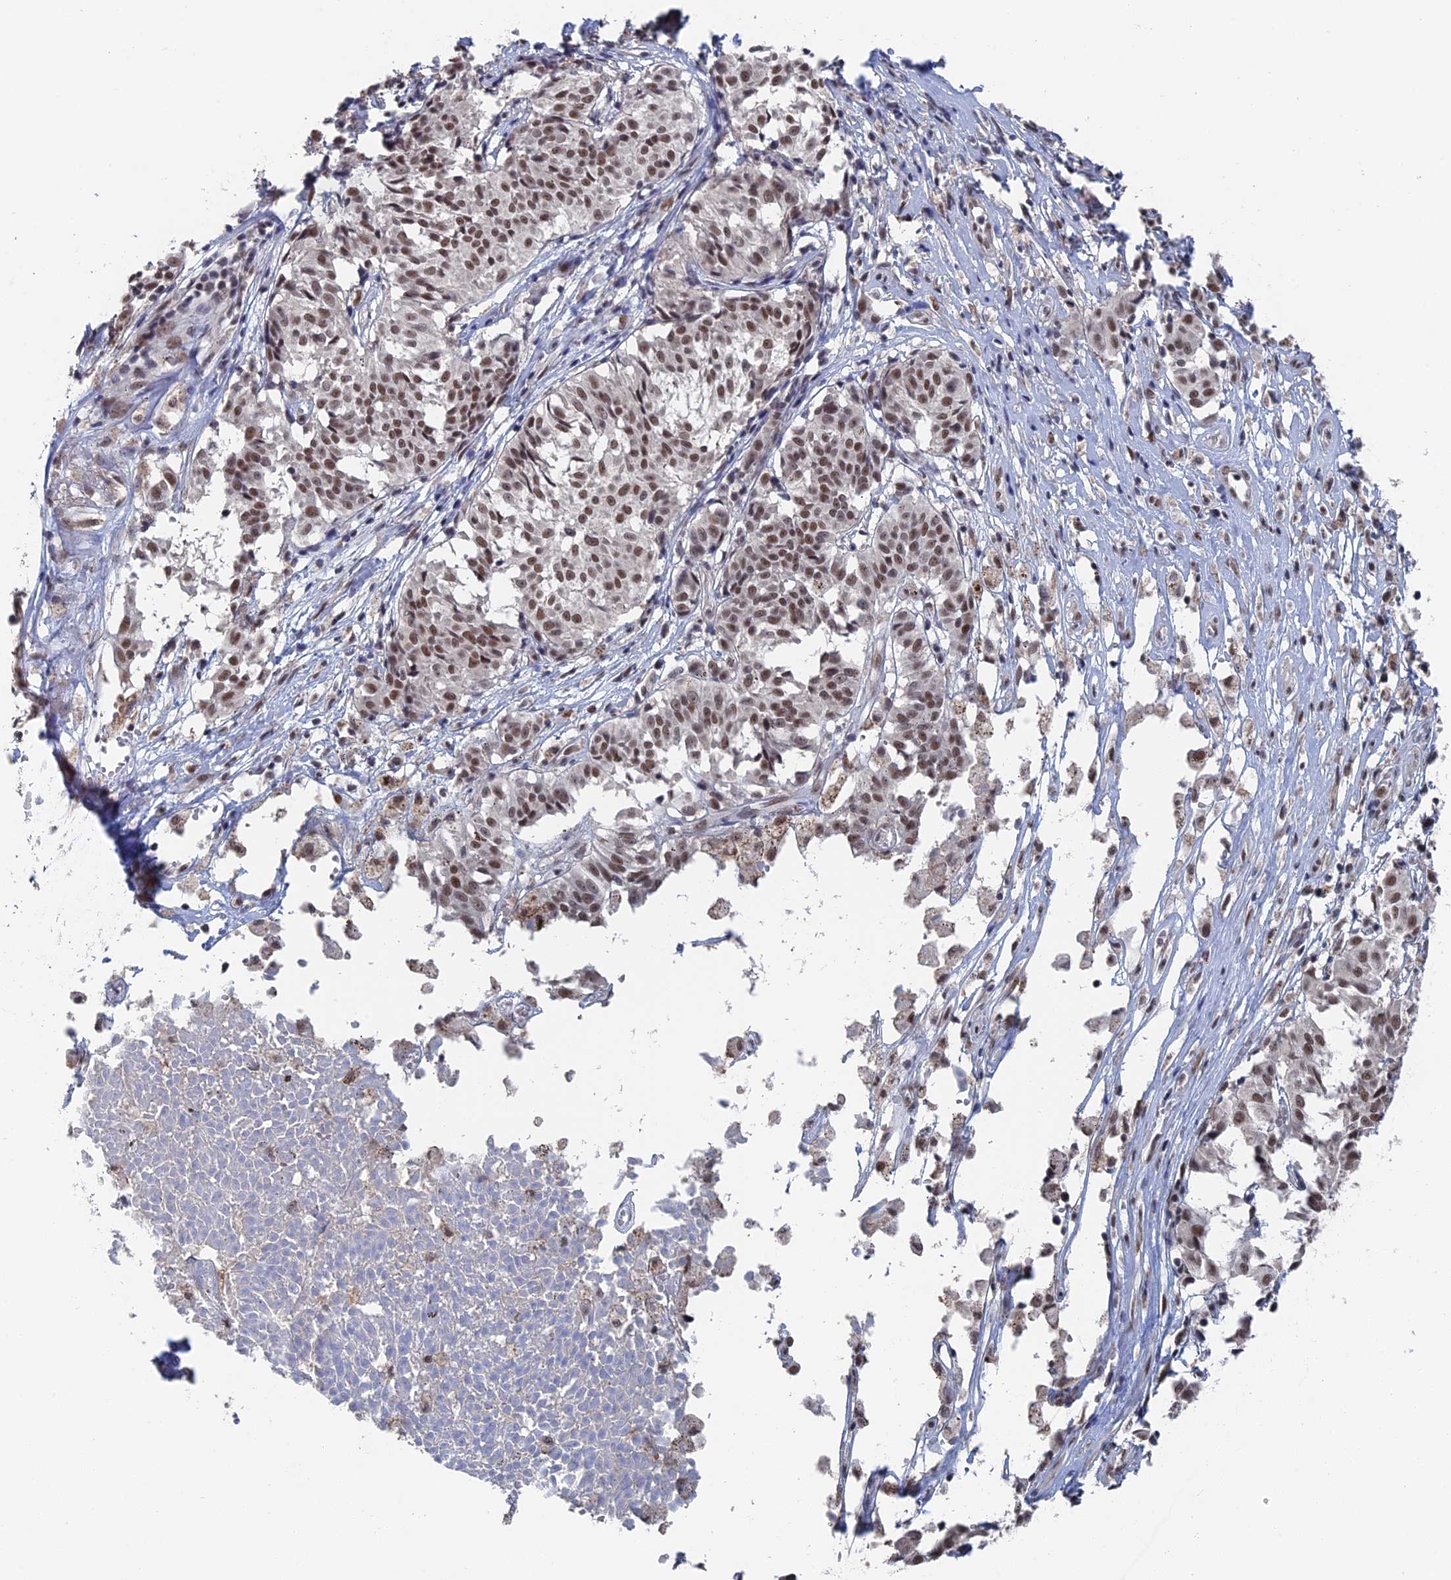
{"staining": {"intensity": "moderate", "quantity": ">75%", "location": "nuclear"}, "tissue": "melanoma", "cell_type": "Tumor cells", "image_type": "cancer", "snomed": [{"axis": "morphology", "description": "Malignant melanoma, NOS"}, {"axis": "topography", "description": "Skin"}], "caption": "IHC (DAB) staining of malignant melanoma exhibits moderate nuclear protein expression in about >75% of tumor cells. Nuclei are stained in blue.", "gene": "TSSC4", "patient": {"sex": "female", "age": 72}}